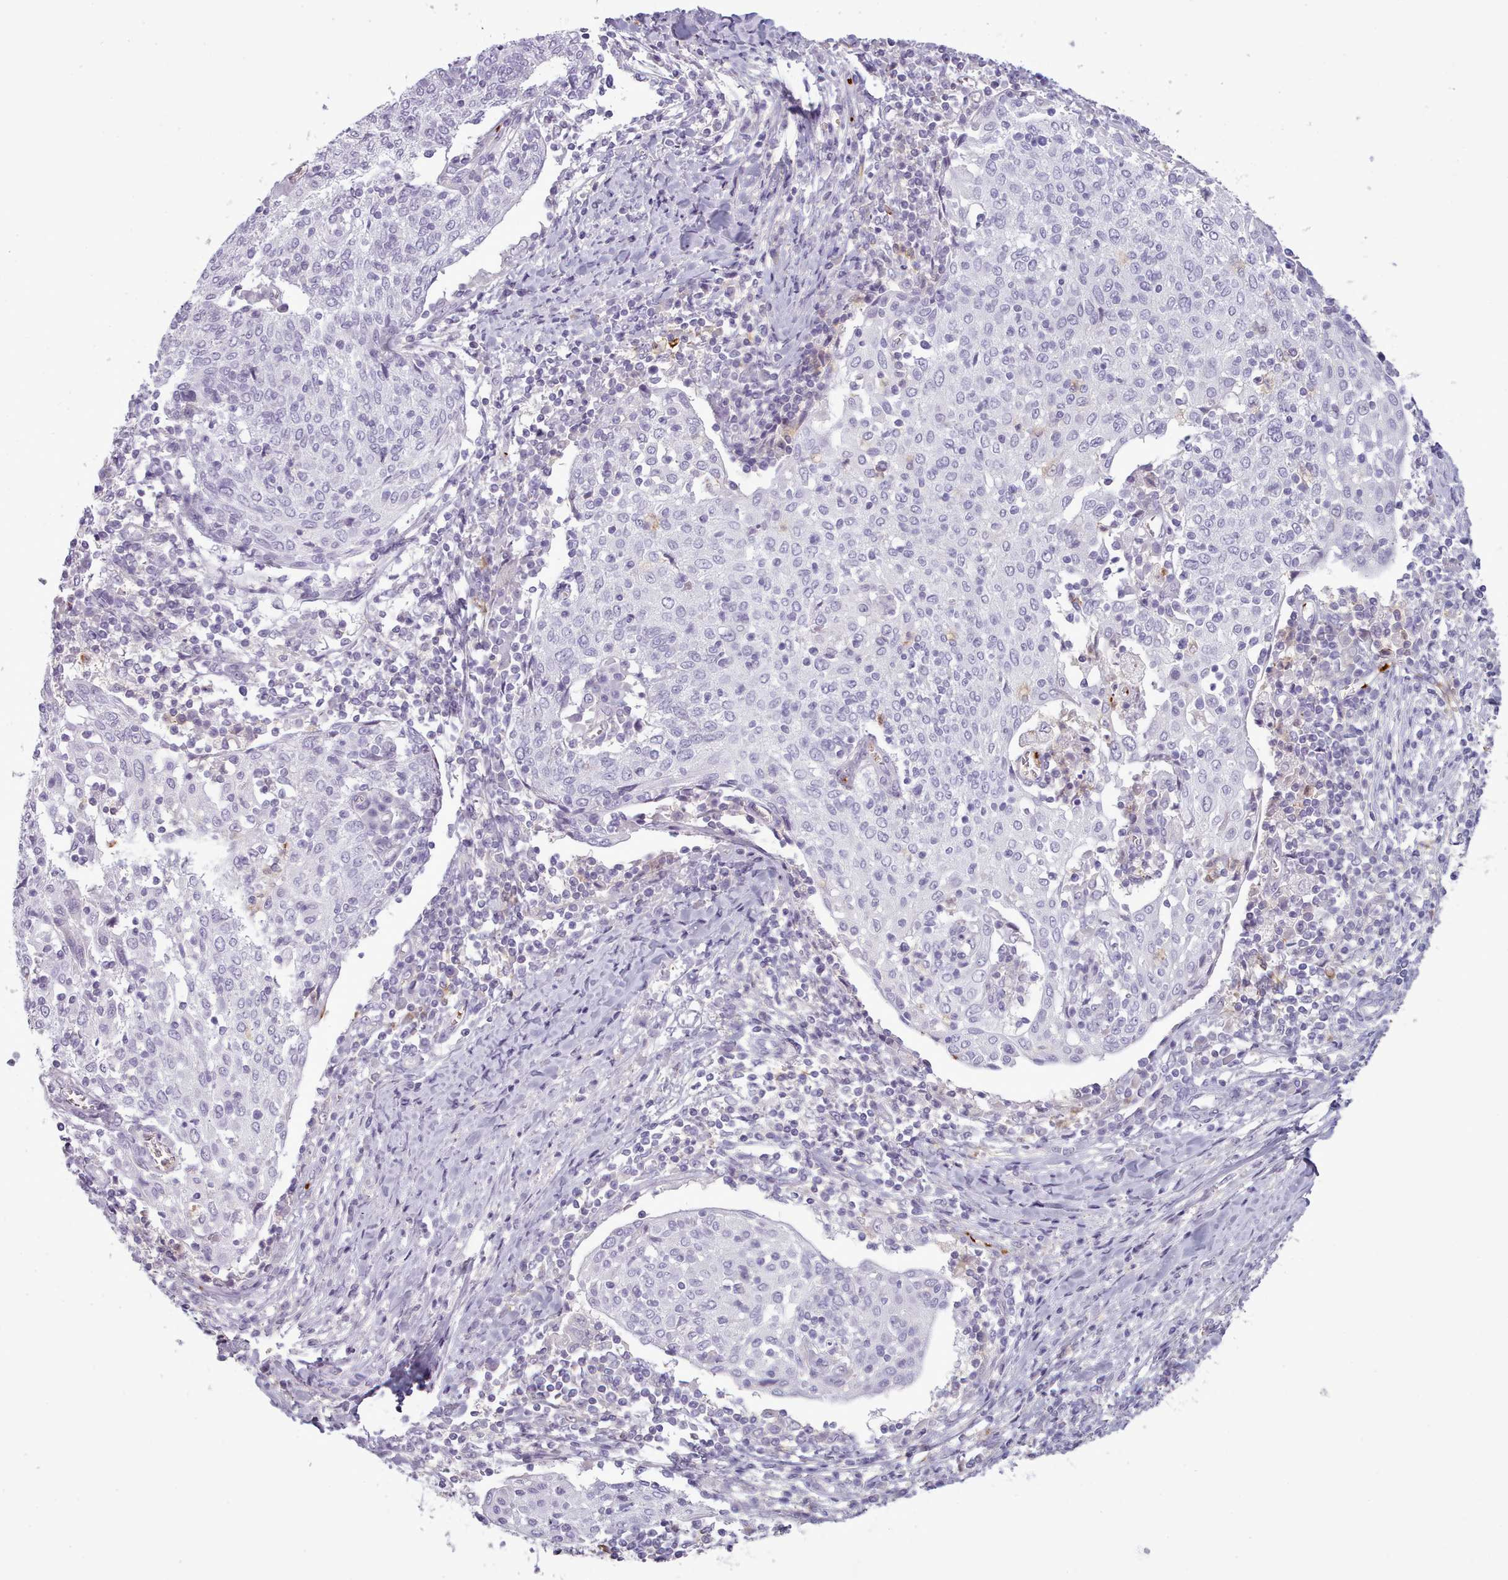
{"staining": {"intensity": "negative", "quantity": "none", "location": "none"}, "tissue": "cervical cancer", "cell_type": "Tumor cells", "image_type": "cancer", "snomed": [{"axis": "morphology", "description": "Squamous cell carcinoma, NOS"}, {"axis": "topography", "description": "Cervix"}], "caption": "Protein analysis of cervical cancer displays no significant positivity in tumor cells.", "gene": "NDST2", "patient": {"sex": "female", "age": 52}}